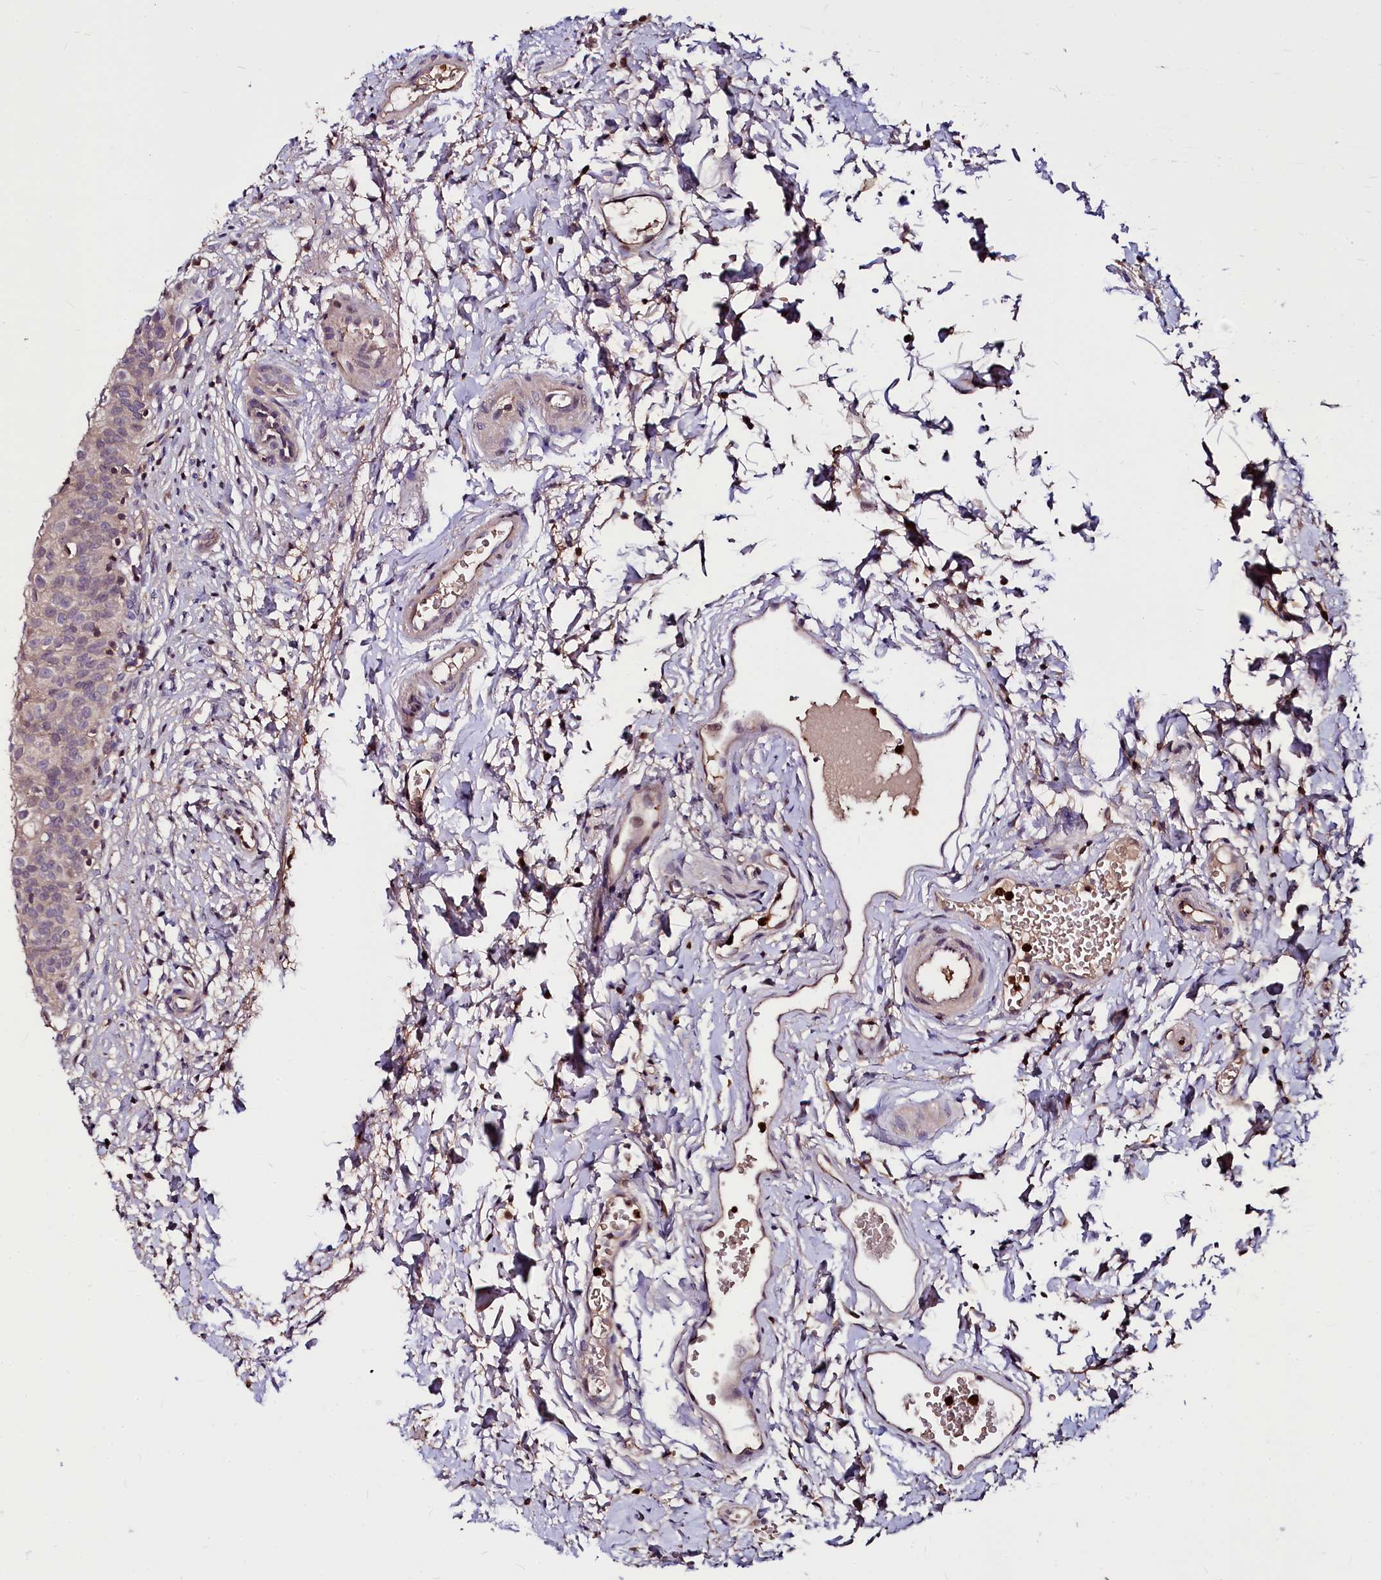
{"staining": {"intensity": "moderate", "quantity": "25%-75%", "location": "cytoplasmic/membranous"}, "tissue": "urinary bladder", "cell_type": "Urothelial cells", "image_type": "normal", "snomed": [{"axis": "morphology", "description": "Normal tissue, NOS"}, {"axis": "topography", "description": "Urinary bladder"}], "caption": "Moderate cytoplasmic/membranous staining is seen in approximately 25%-75% of urothelial cells in normal urinary bladder. (Brightfield microscopy of DAB IHC at high magnification).", "gene": "ATG101", "patient": {"sex": "male", "age": 55}}